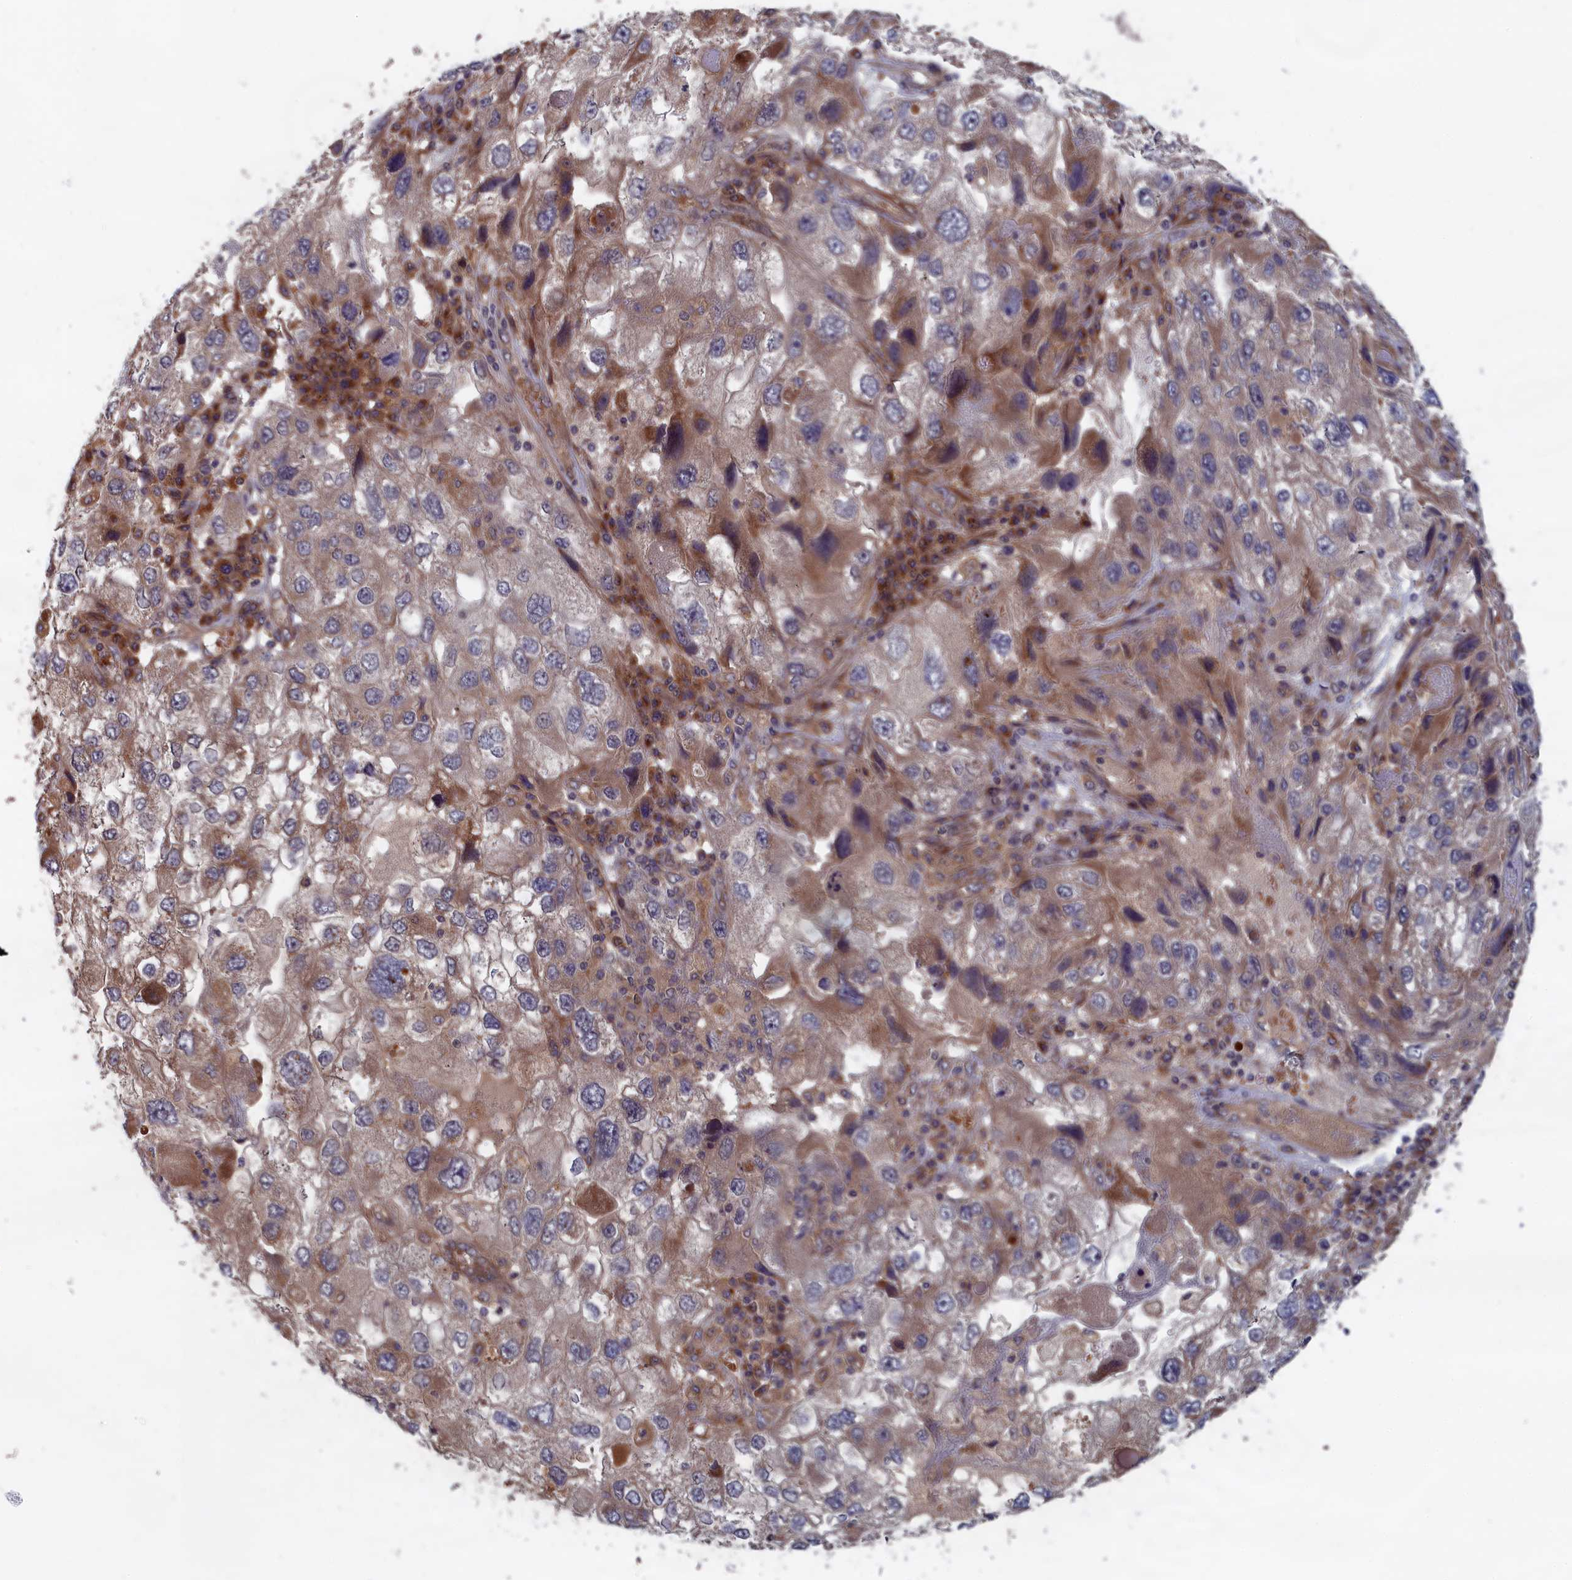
{"staining": {"intensity": "moderate", "quantity": "25%-75%", "location": "cytoplasmic/membranous"}, "tissue": "endometrial cancer", "cell_type": "Tumor cells", "image_type": "cancer", "snomed": [{"axis": "morphology", "description": "Adenocarcinoma, NOS"}, {"axis": "topography", "description": "Endometrium"}], "caption": "The micrograph shows staining of endometrial cancer, revealing moderate cytoplasmic/membranous protein expression (brown color) within tumor cells.", "gene": "TRAPPC2L", "patient": {"sex": "female", "age": 49}}